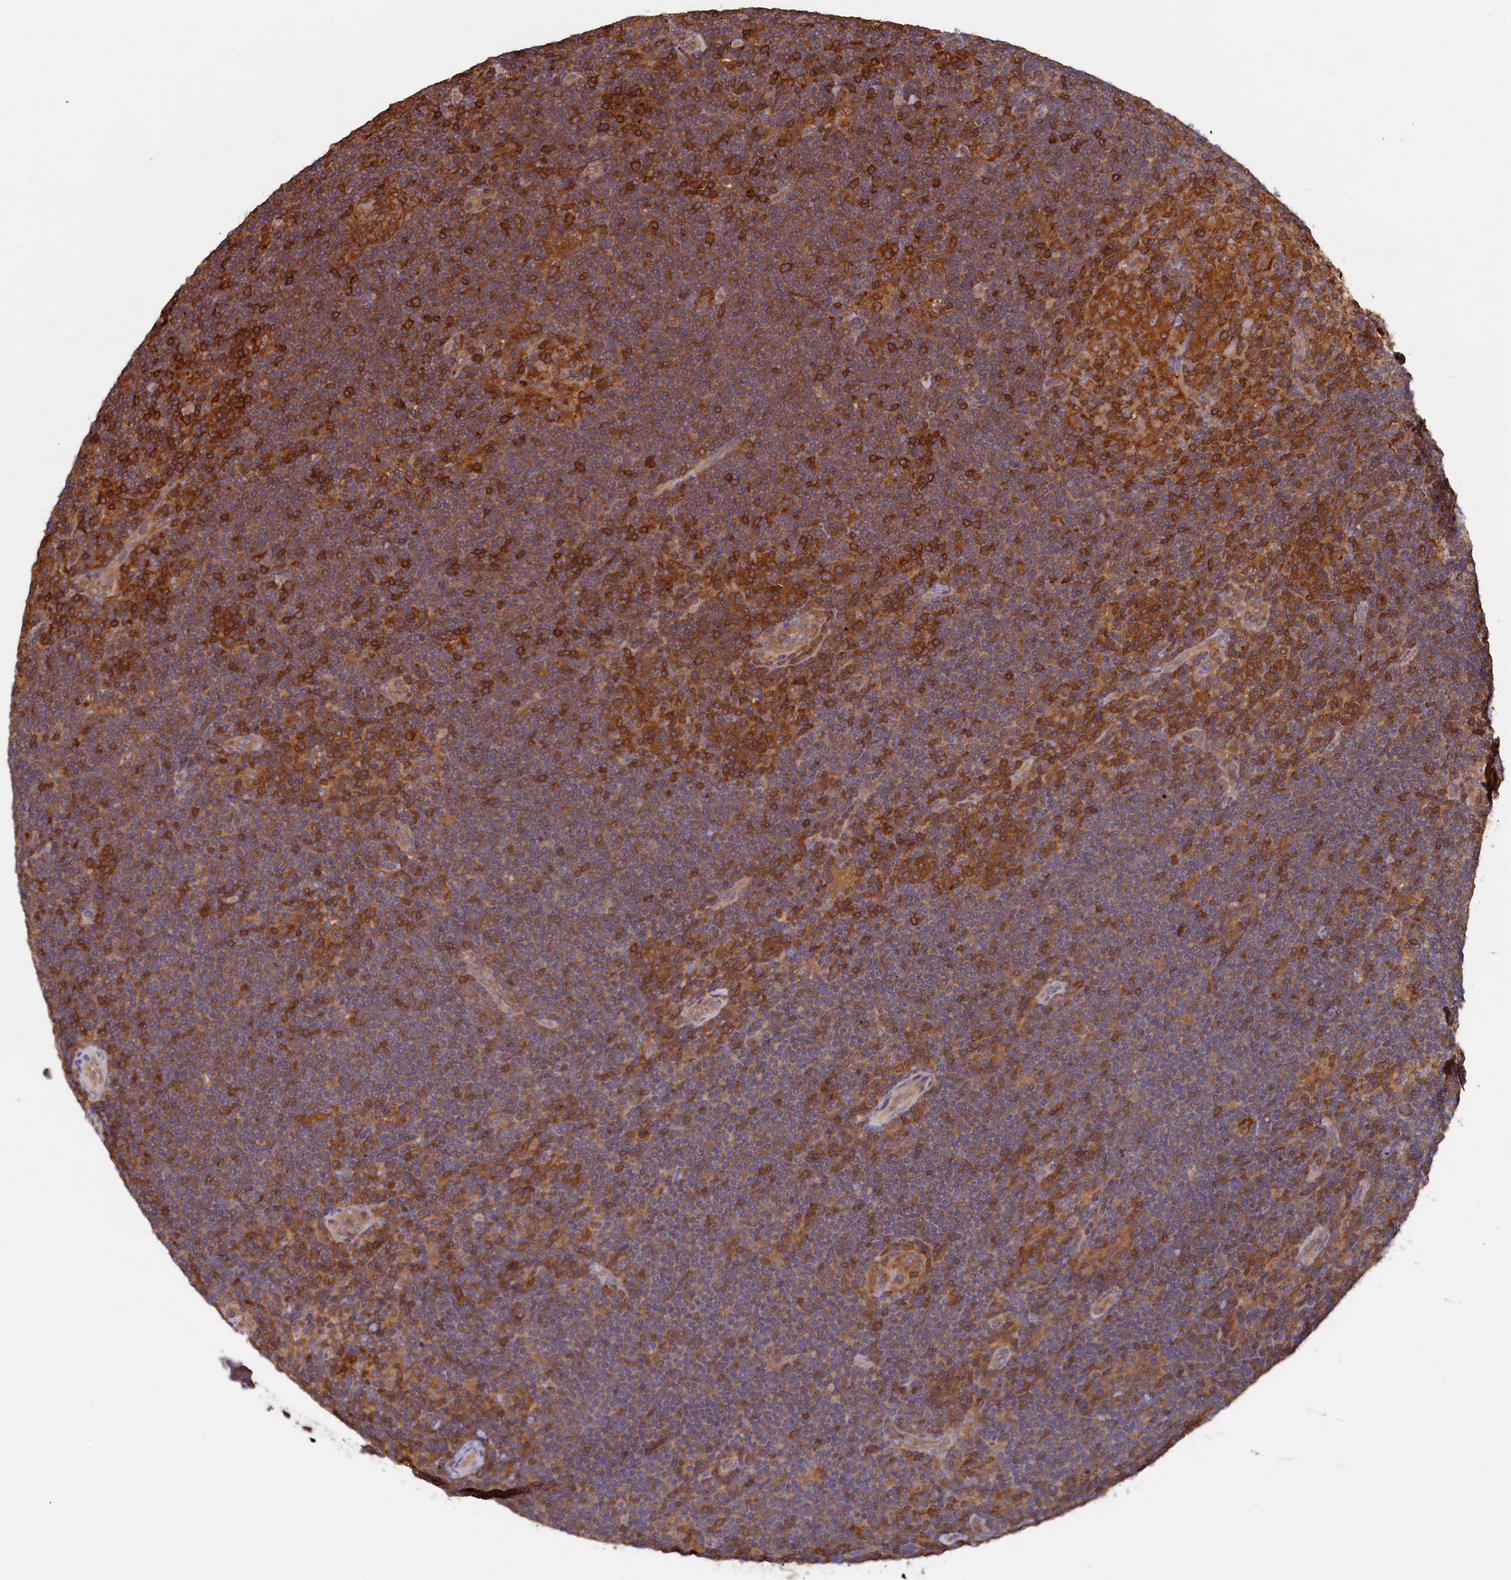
{"staining": {"intensity": "moderate", "quantity": ">75%", "location": "cytoplasmic/membranous"}, "tissue": "lymphoma", "cell_type": "Tumor cells", "image_type": "cancer", "snomed": [{"axis": "morphology", "description": "Hodgkin's disease, NOS"}, {"axis": "topography", "description": "Lymph node"}], "caption": "Brown immunohistochemical staining in human Hodgkin's disease displays moderate cytoplasmic/membranous positivity in approximately >75% of tumor cells.", "gene": "TIMM8B", "patient": {"sex": "female", "age": 57}}